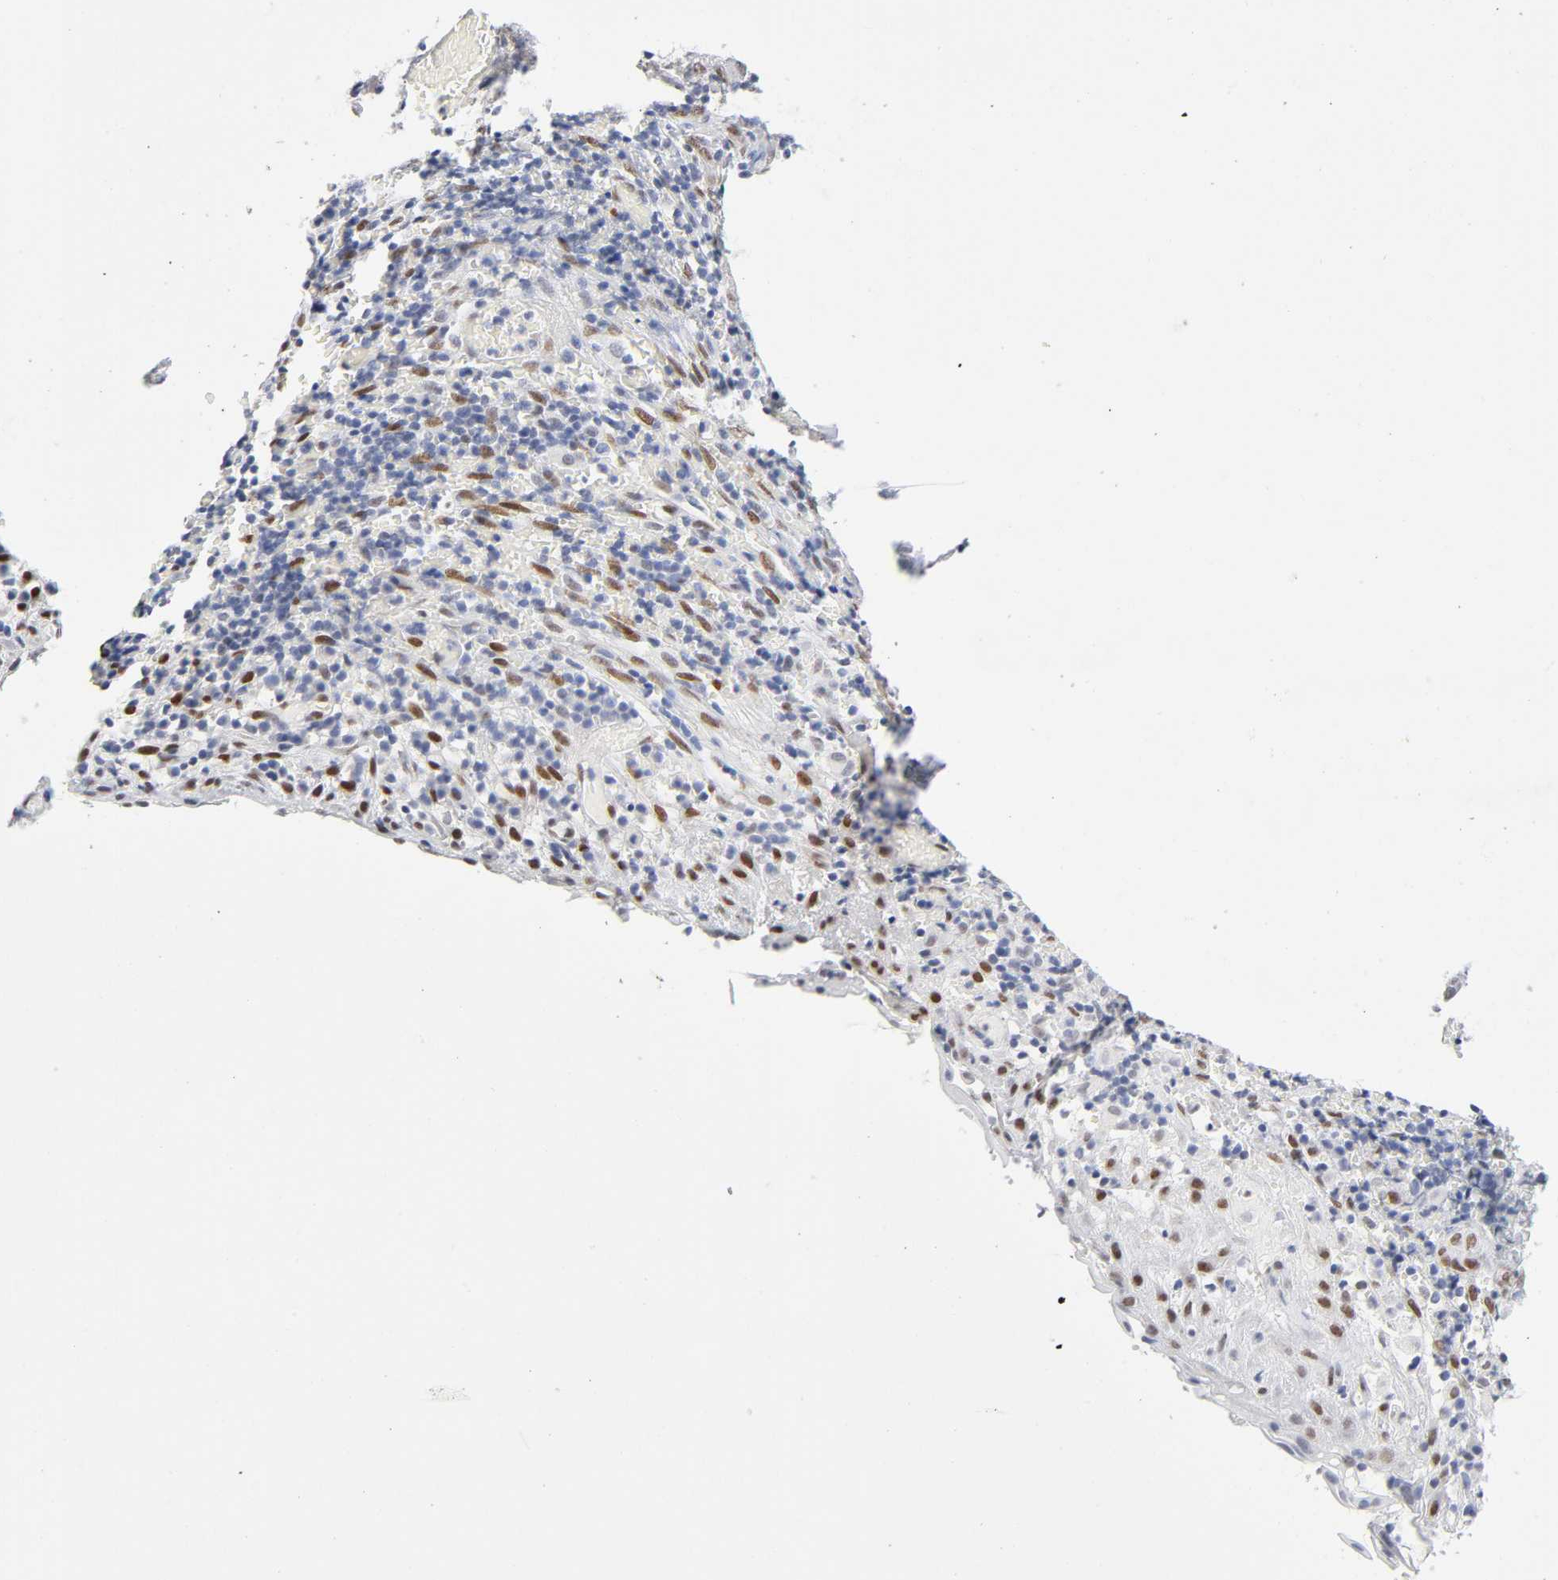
{"staining": {"intensity": "moderate", "quantity": ">75%", "location": "nuclear"}, "tissue": "cervical cancer", "cell_type": "Tumor cells", "image_type": "cancer", "snomed": [{"axis": "morphology", "description": "Normal tissue, NOS"}, {"axis": "morphology", "description": "Squamous cell carcinoma, NOS"}, {"axis": "topography", "description": "Cervix"}], "caption": "Moderate nuclear expression for a protein is identified in approximately >75% of tumor cells of cervical squamous cell carcinoma using immunohistochemistry.", "gene": "NFIC", "patient": {"sex": "female", "age": 67}}